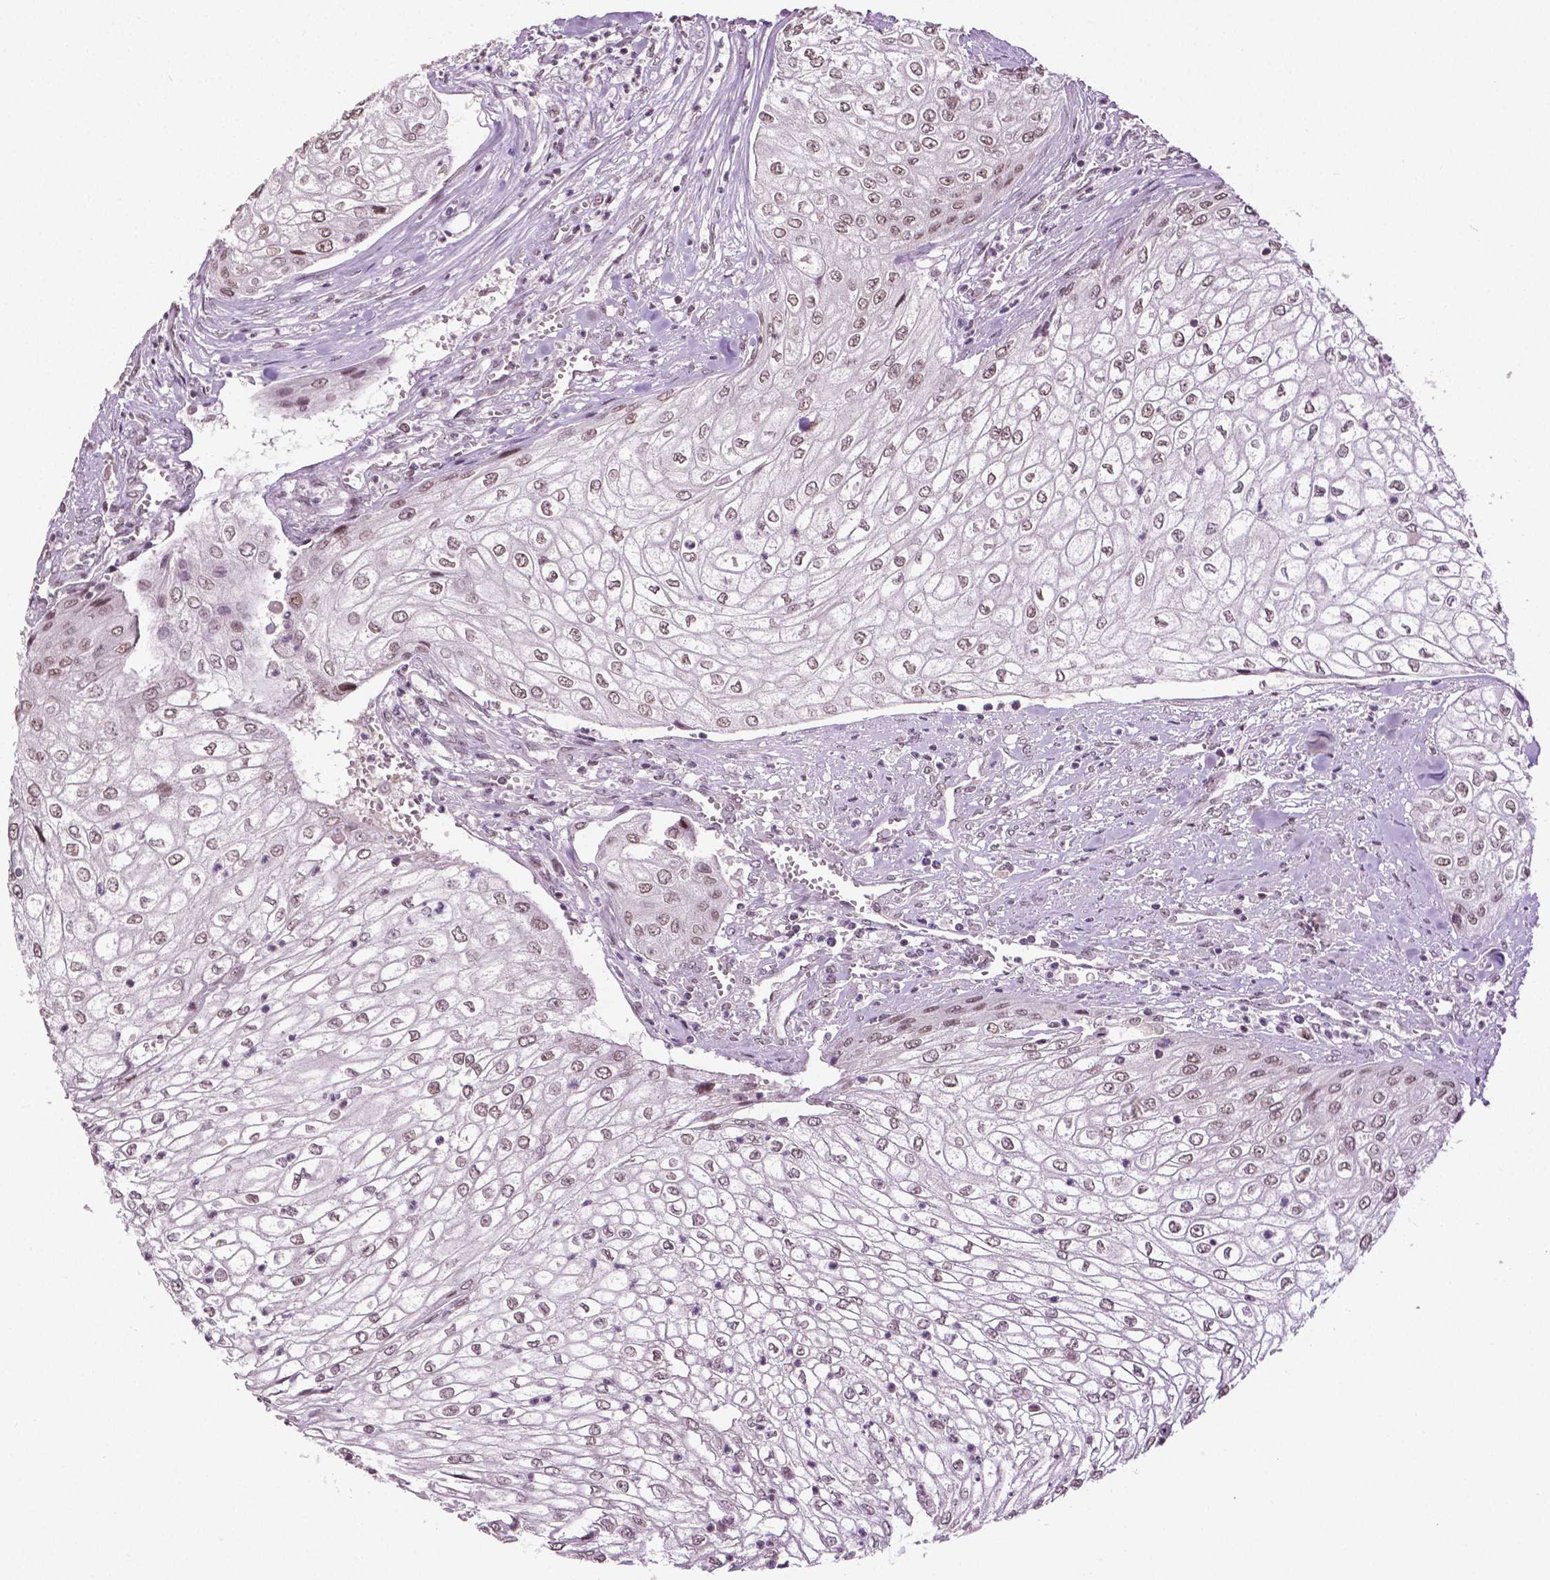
{"staining": {"intensity": "weak", "quantity": ">75%", "location": "nuclear"}, "tissue": "urothelial cancer", "cell_type": "Tumor cells", "image_type": "cancer", "snomed": [{"axis": "morphology", "description": "Urothelial carcinoma, High grade"}, {"axis": "topography", "description": "Urinary bladder"}], "caption": "This micrograph displays immunohistochemistry (IHC) staining of human urothelial carcinoma (high-grade), with low weak nuclear positivity in approximately >75% of tumor cells.", "gene": "DLX5", "patient": {"sex": "male", "age": 62}}